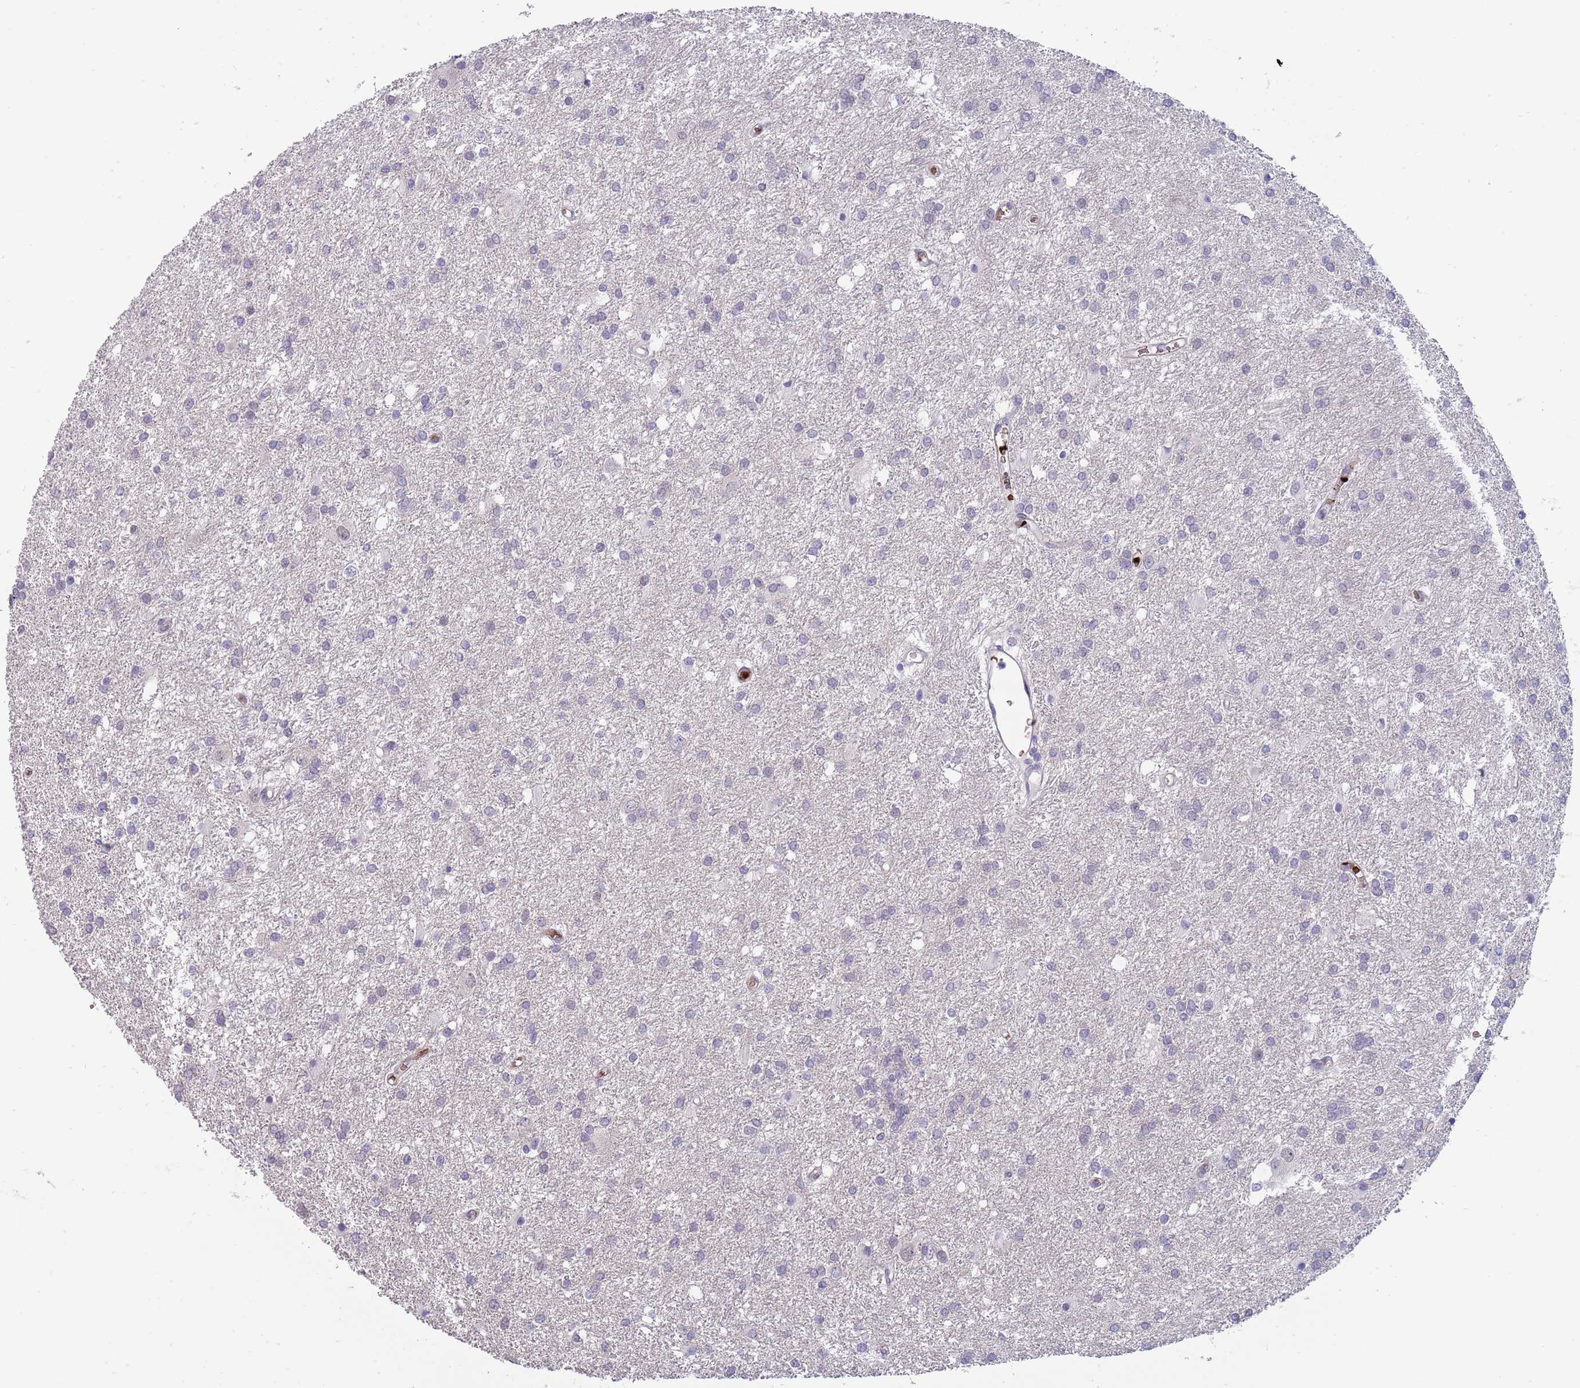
{"staining": {"intensity": "negative", "quantity": "none", "location": "none"}, "tissue": "glioma", "cell_type": "Tumor cells", "image_type": "cancer", "snomed": [{"axis": "morphology", "description": "Glioma, malignant, High grade"}, {"axis": "topography", "description": "Brain"}], "caption": "IHC image of neoplastic tissue: glioma stained with DAB displays no significant protein staining in tumor cells.", "gene": "LYPD6B", "patient": {"sex": "female", "age": 50}}